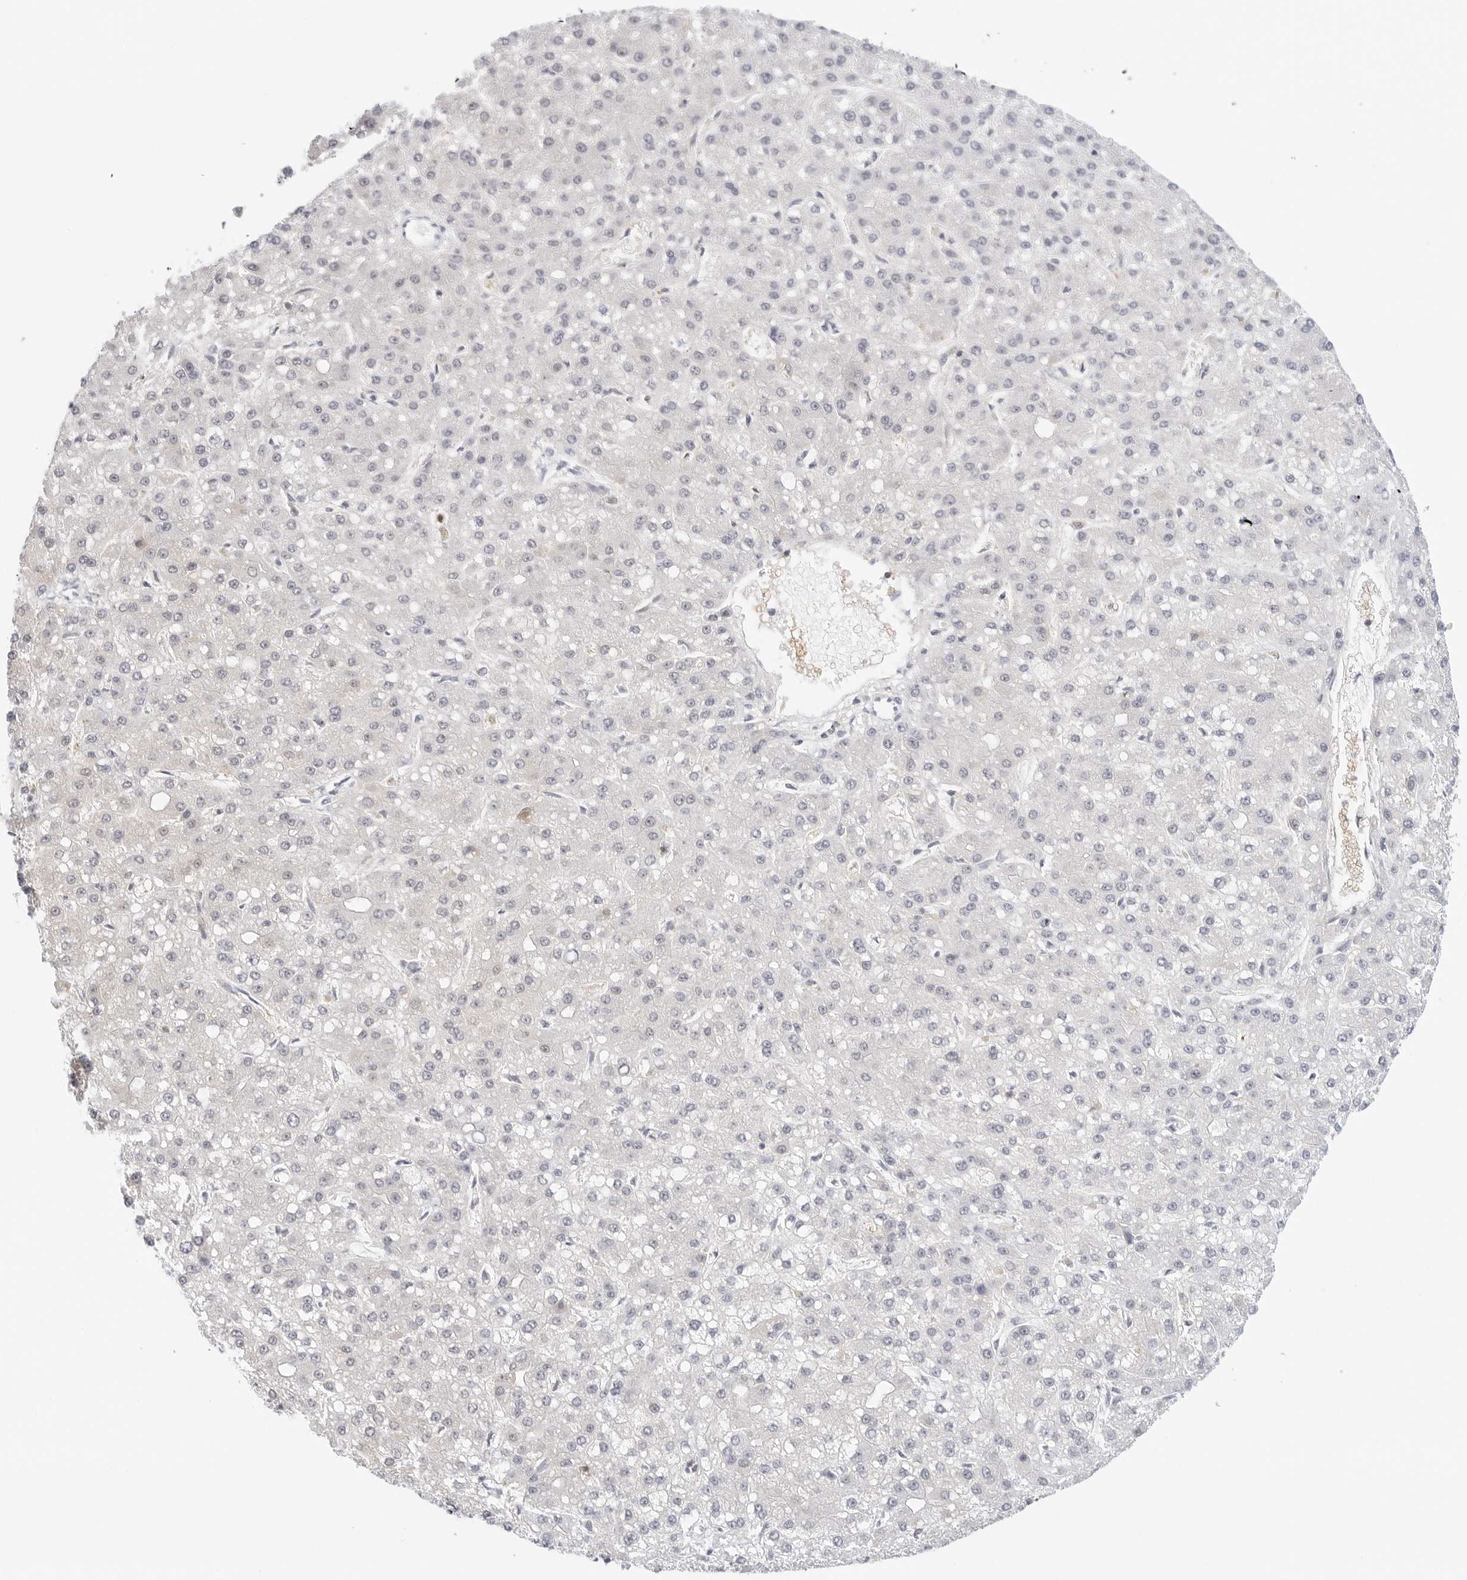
{"staining": {"intensity": "negative", "quantity": "none", "location": "none"}, "tissue": "liver cancer", "cell_type": "Tumor cells", "image_type": "cancer", "snomed": [{"axis": "morphology", "description": "Carcinoma, Hepatocellular, NOS"}, {"axis": "topography", "description": "Liver"}], "caption": "A high-resolution image shows immunohistochemistry (IHC) staining of hepatocellular carcinoma (liver), which shows no significant positivity in tumor cells. (DAB (3,3'-diaminobenzidine) IHC, high magnification).", "gene": "SLC9A3R1", "patient": {"sex": "male", "age": 67}}